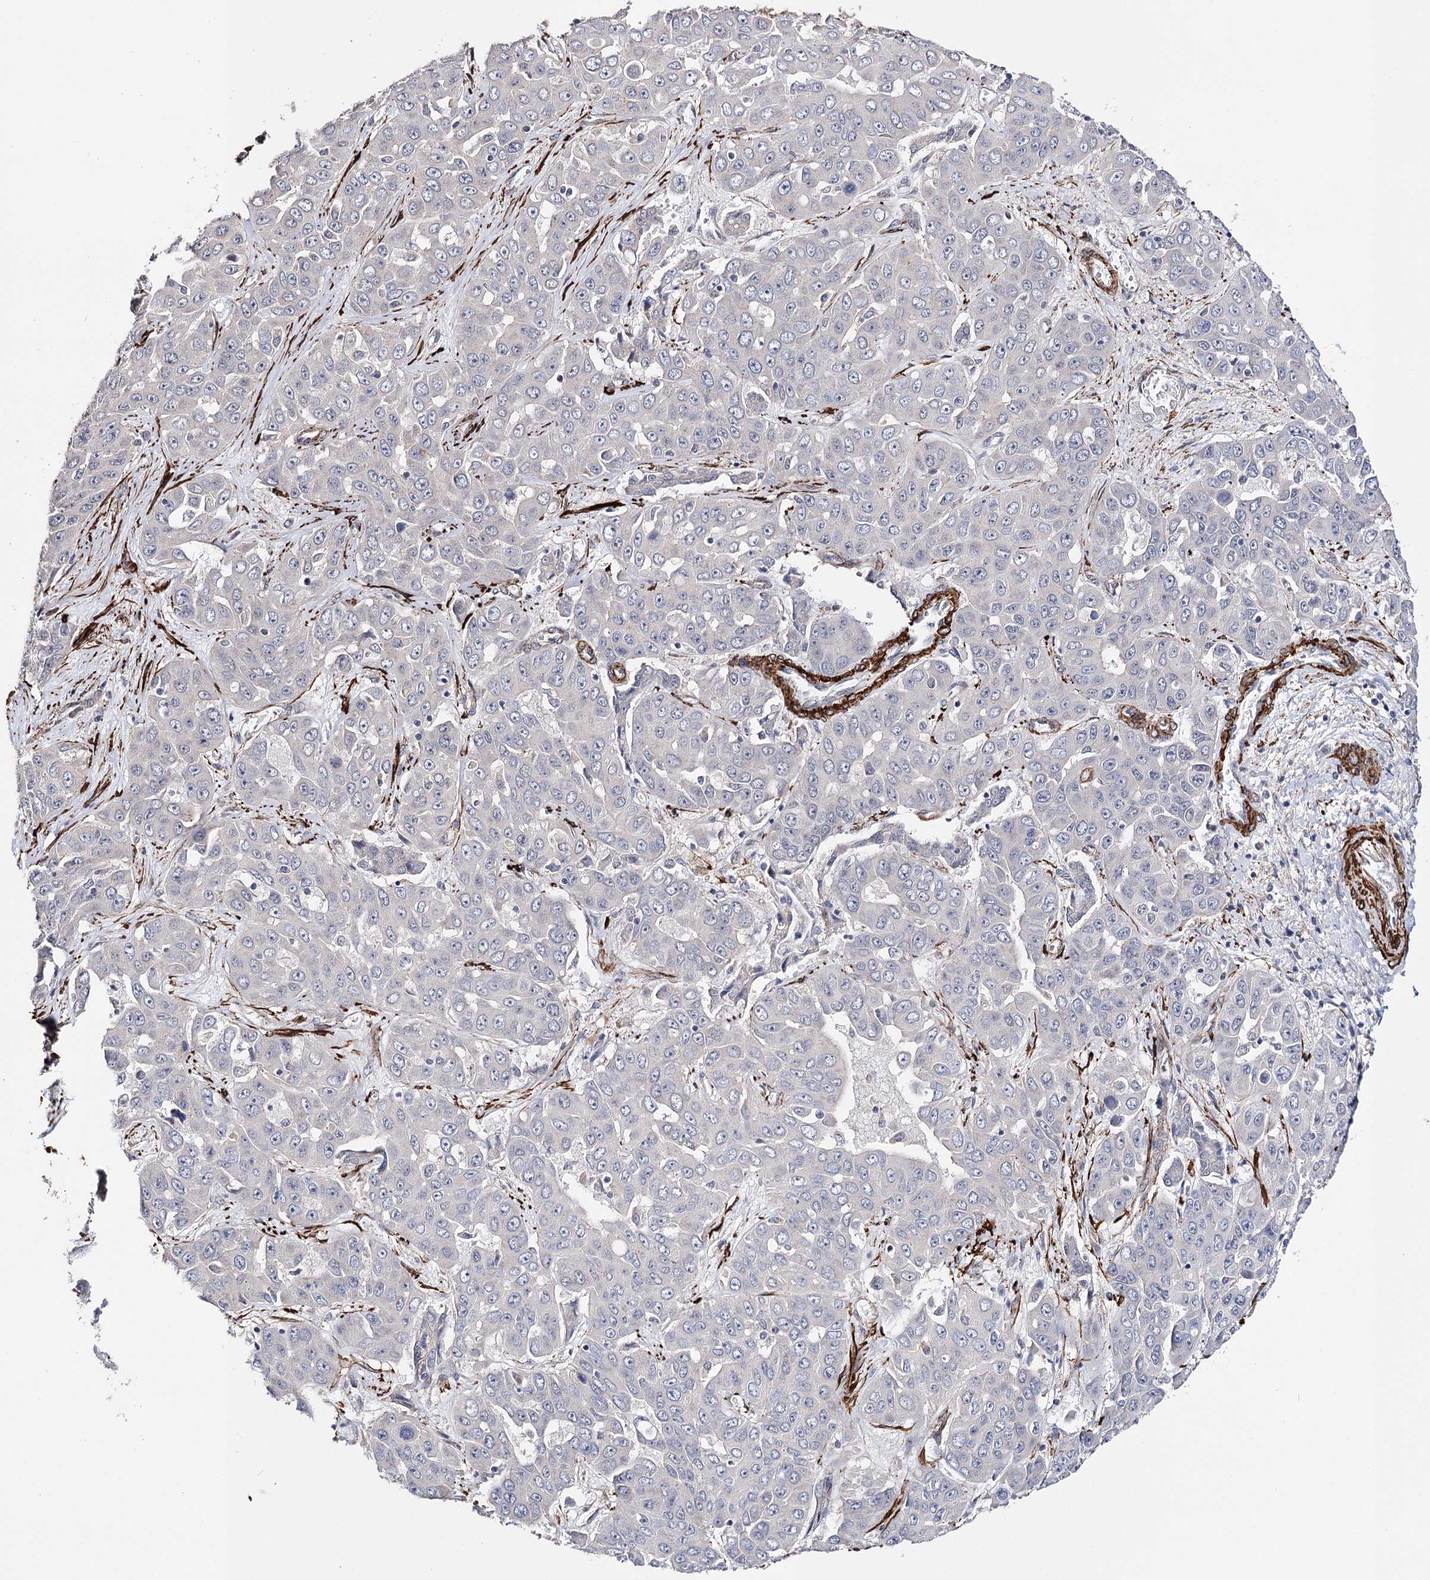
{"staining": {"intensity": "negative", "quantity": "none", "location": "none"}, "tissue": "liver cancer", "cell_type": "Tumor cells", "image_type": "cancer", "snomed": [{"axis": "morphology", "description": "Cholangiocarcinoma"}, {"axis": "topography", "description": "Liver"}], "caption": "High power microscopy photomicrograph of an immunohistochemistry (IHC) micrograph of liver cancer (cholangiocarcinoma), revealing no significant expression in tumor cells.", "gene": "CFAP46", "patient": {"sex": "female", "age": 52}}